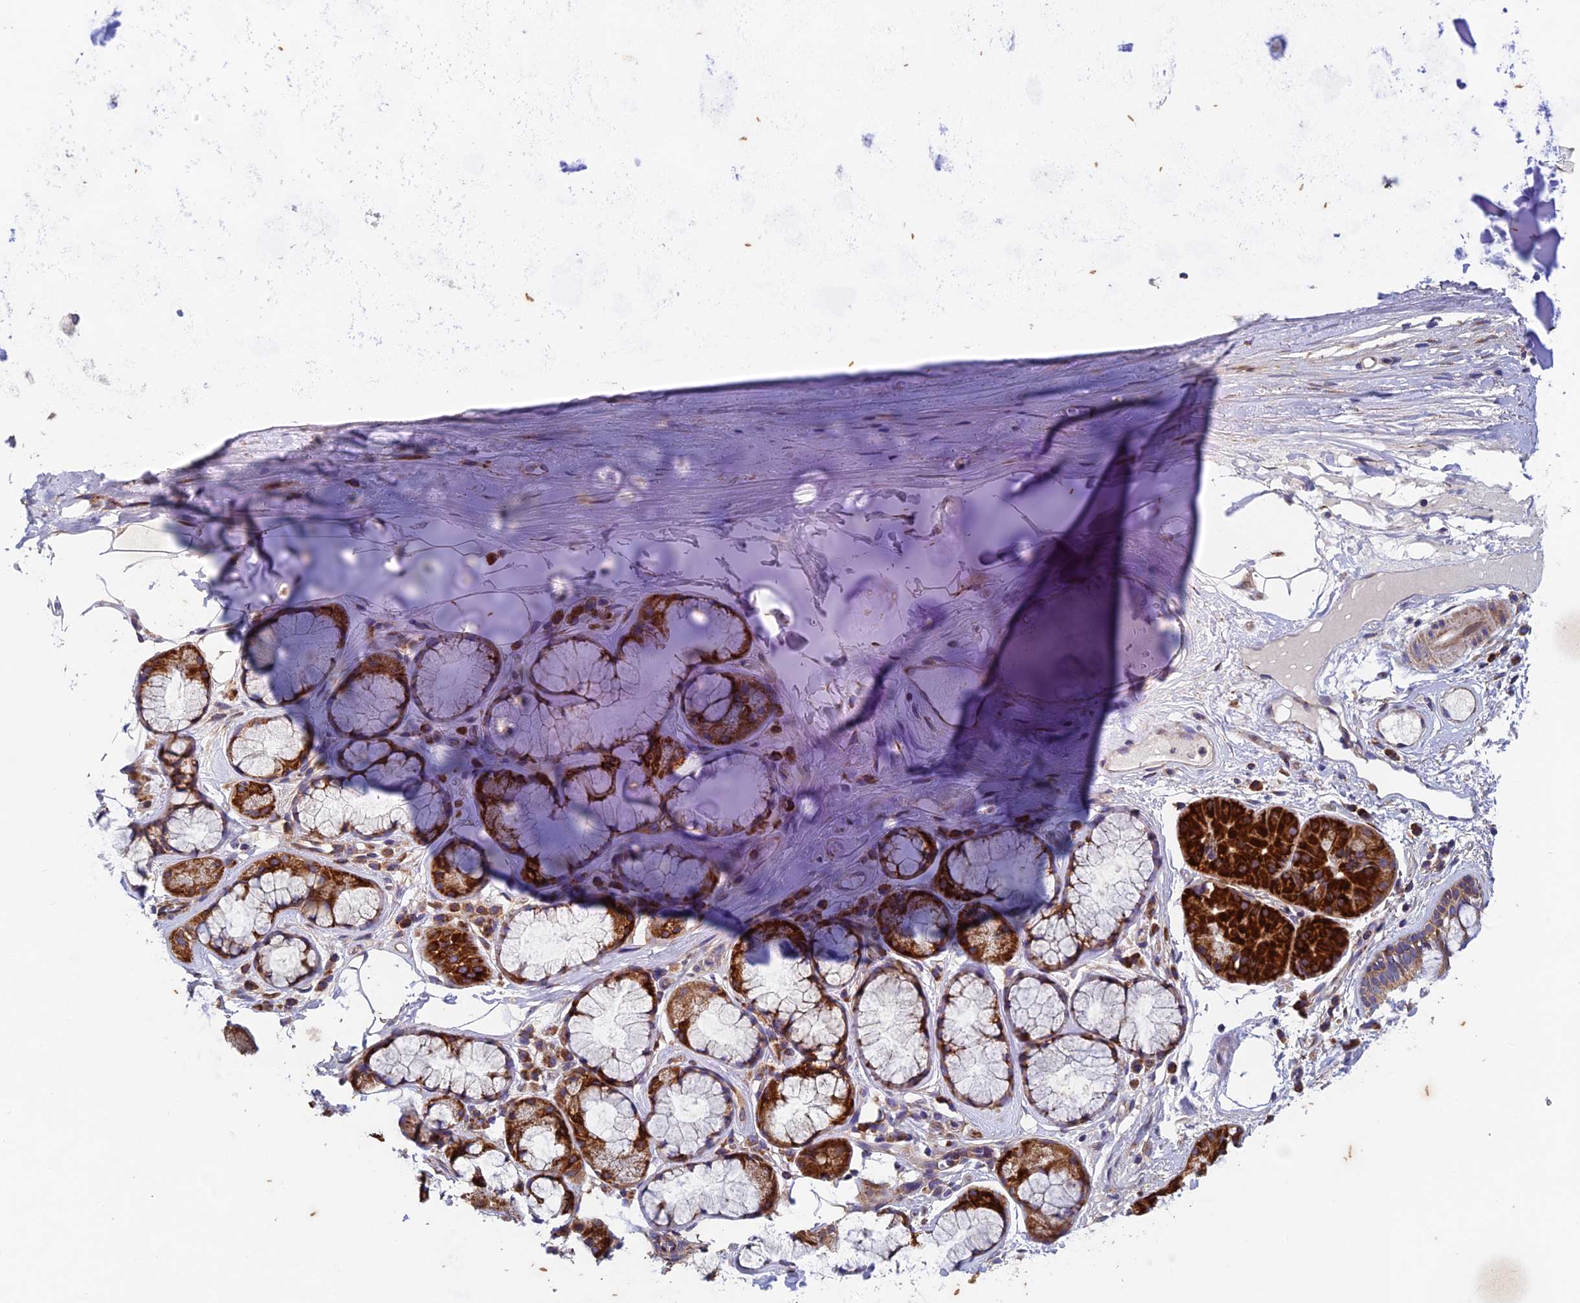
{"staining": {"intensity": "moderate", "quantity": "25%-75%", "location": "cytoplasmic/membranous"}, "tissue": "adipose tissue", "cell_type": "Adipocytes", "image_type": "normal", "snomed": [{"axis": "morphology", "description": "Normal tissue, NOS"}, {"axis": "topography", "description": "Cartilage tissue"}], "caption": "Adipocytes exhibit medium levels of moderate cytoplasmic/membranous positivity in about 25%-75% of cells in benign human adipose tissue.", "gene": "AP4S1", "patient": {"sex": "female", "age": 63}}